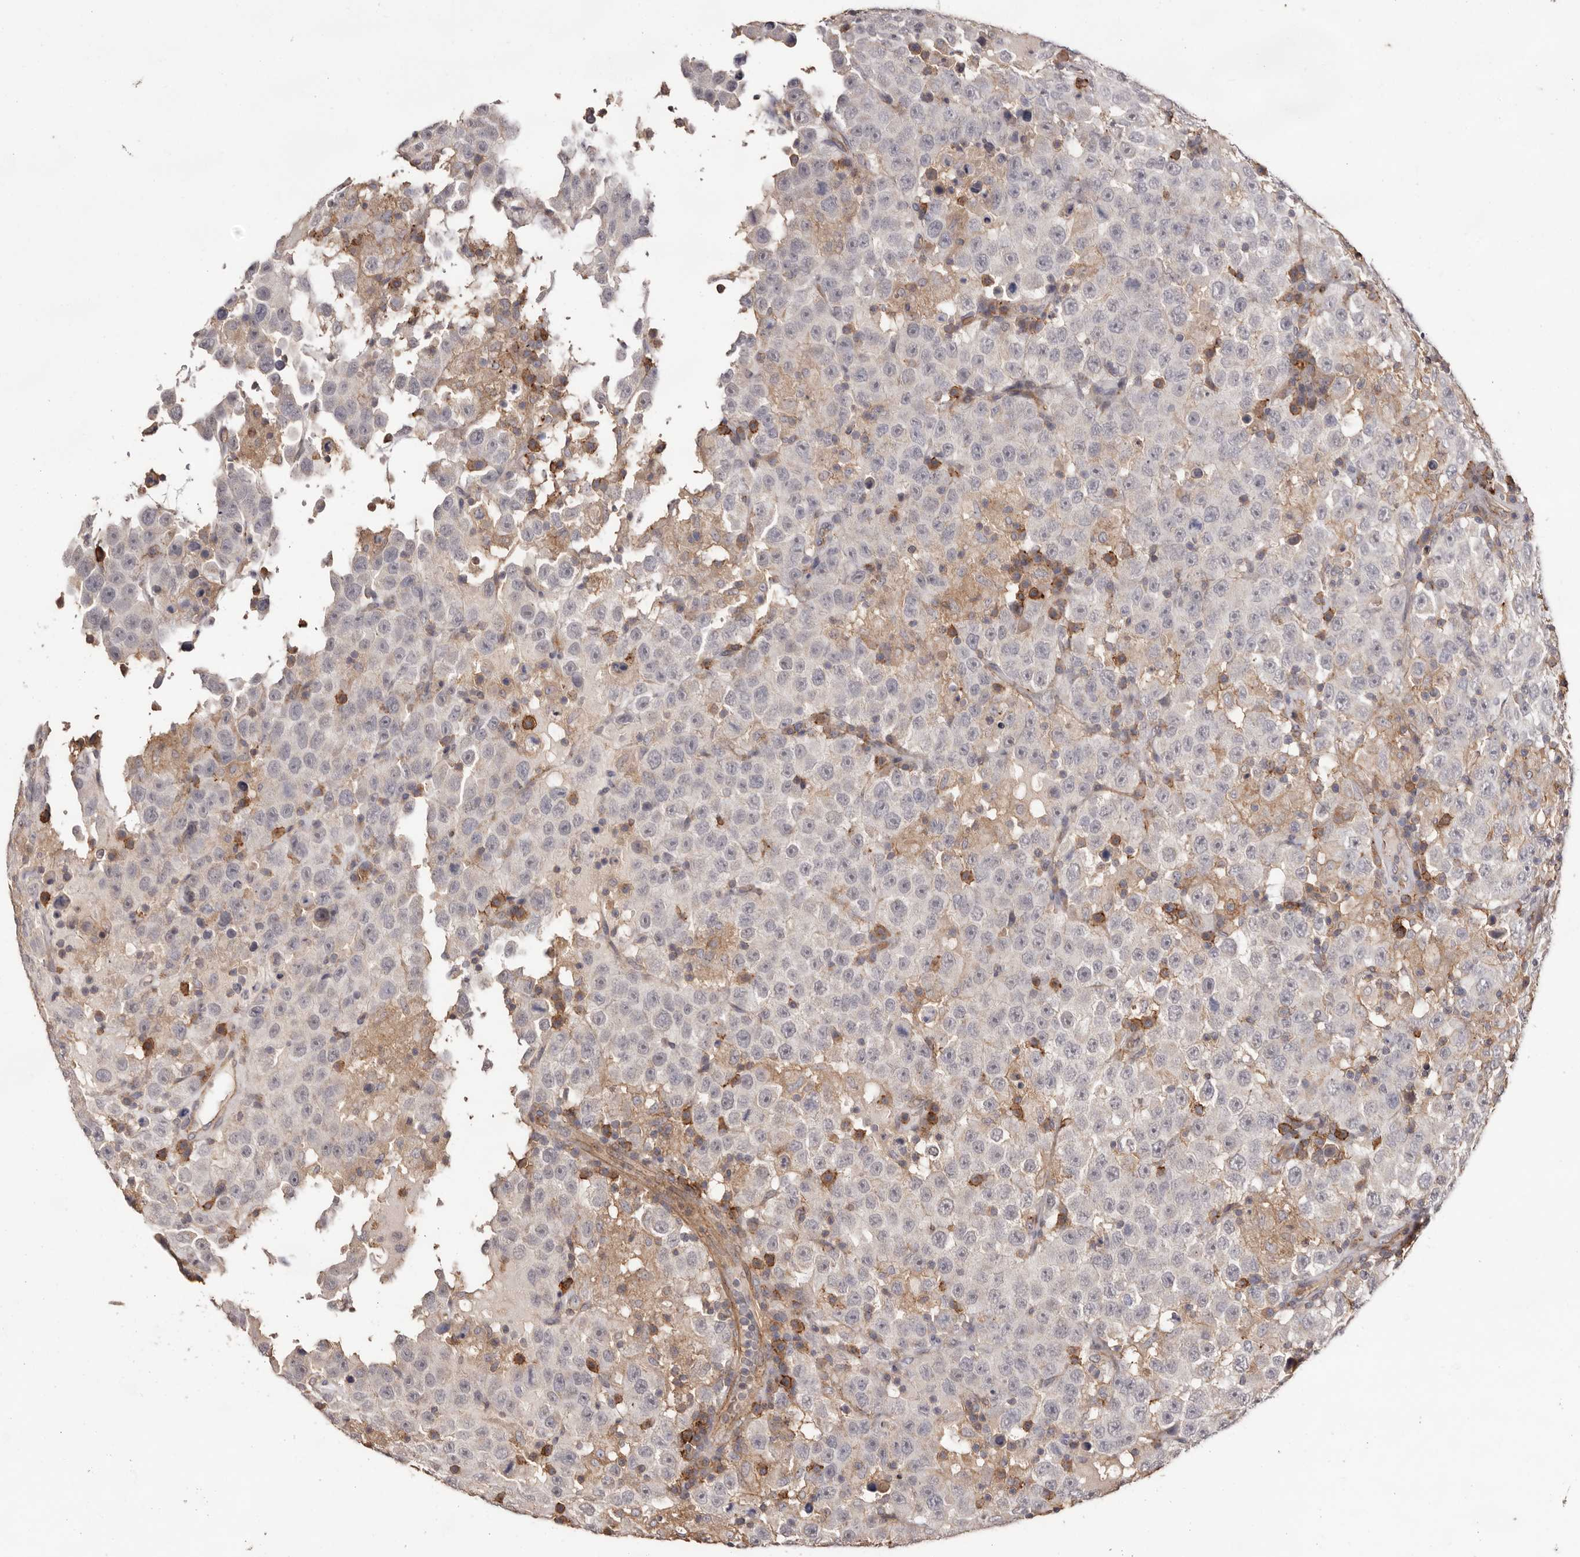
{"staining": {"intensity": "negative", "quantity": "none", "location": "none"}, "tissue": "testis cancer", "cell_type": "Tumor cells", "image_type": "cancer", "snomed": [{"axis": "morphology", "description": "Seminoma, NOS"}, {"axis": "topography", "description": "Testis"}], "caption": "This image is of testis seminoma stained with immunohistochemistry to label a protein in brown with the nuclei are counter-stained blue. There is no expression in tumor cells.", "gene": "MMACHC", "patient": {"sex": "male", "age": 41}}